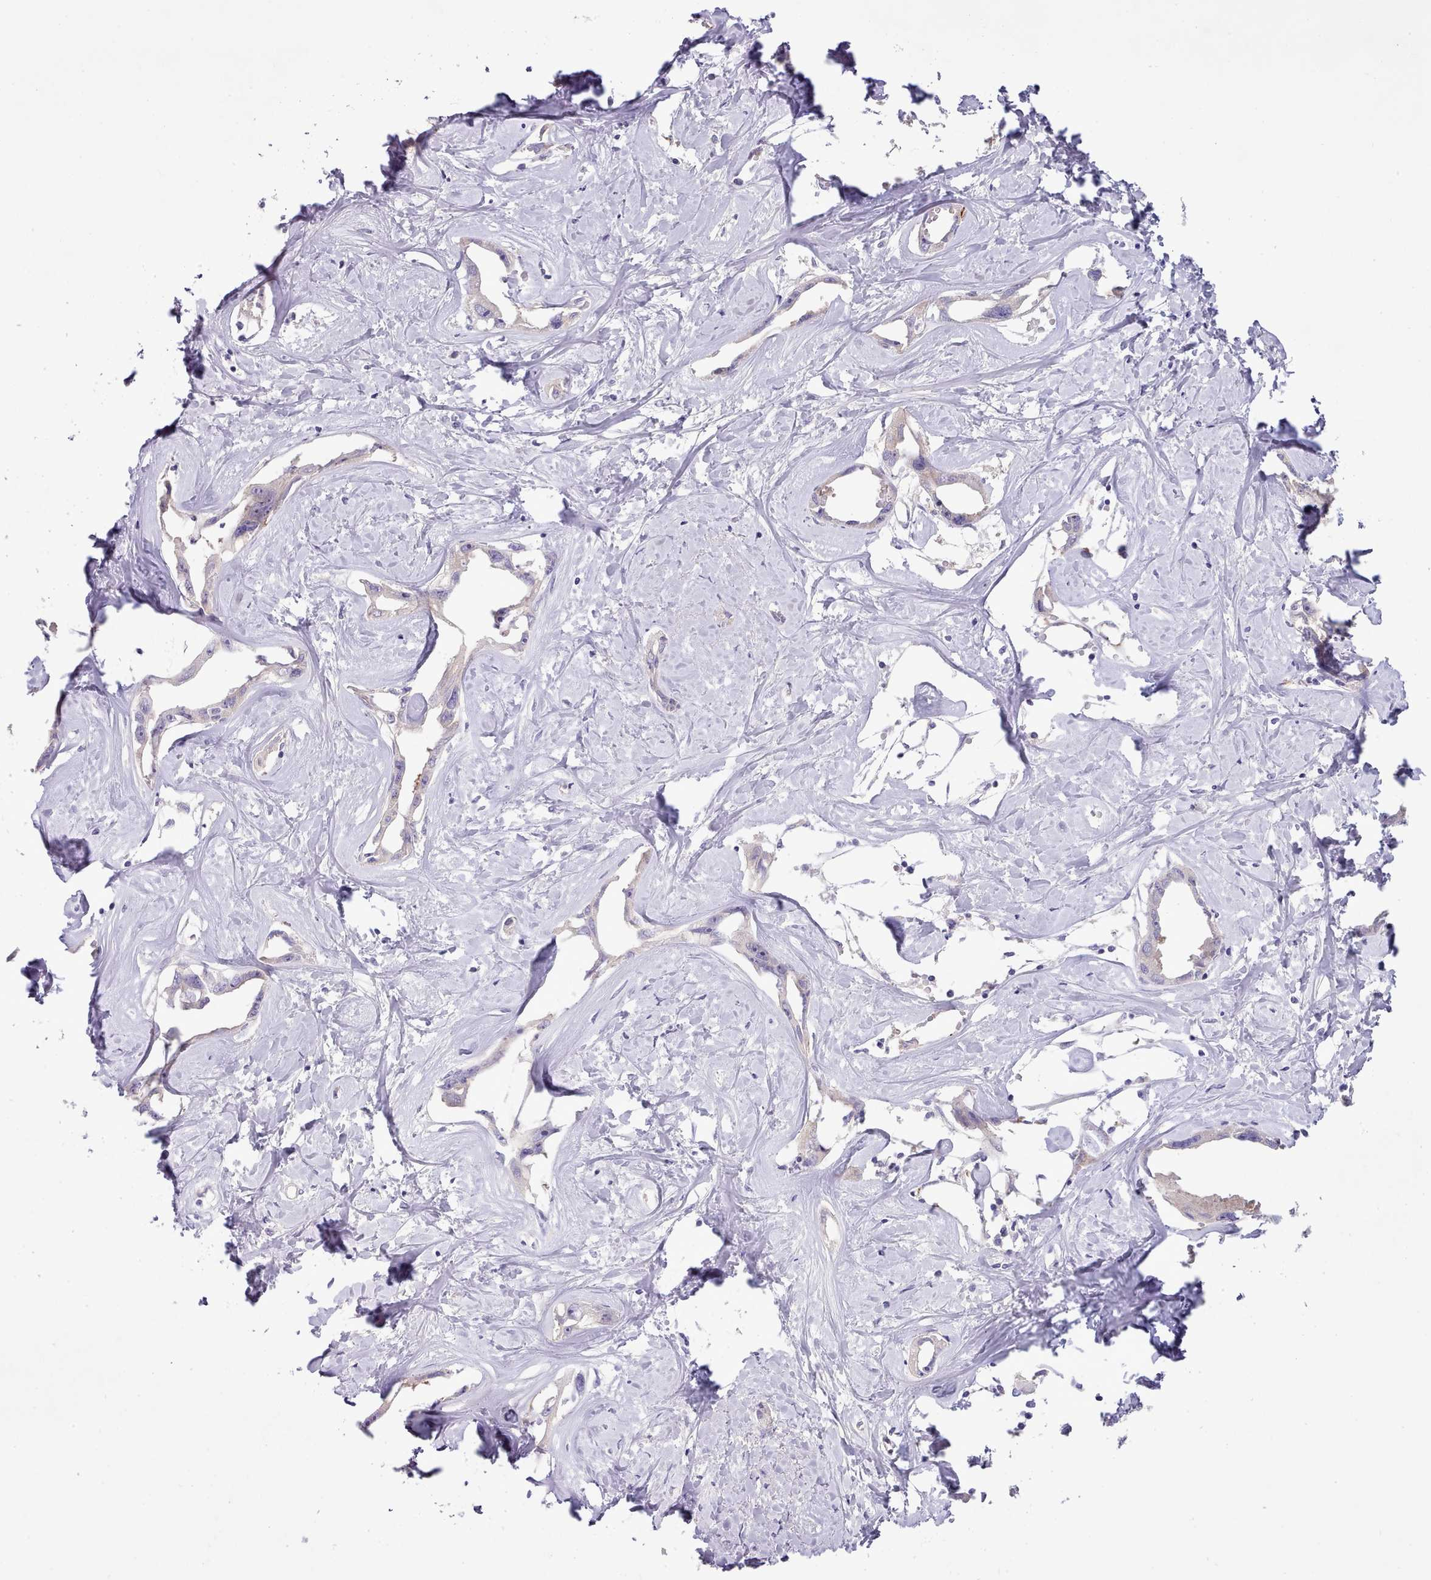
{"staining": {"intensity": "negative", "quantity": "none", "location": "none"}, "tissue": "liver cancer", "cell_type": "Tumor cells", "image_type": "cancer", "snomed": [{"axis": "morphology", "description": "Cholangiocarcinoma"}, {"axis": "topography", "description": "Liver"}], "caption": "The histopathology image exhibits no staining of tumor cells in liver cancer (cholangiocarcinoma).", "gene": "SETX", "patient": {"sex": "male", "age": 59}}